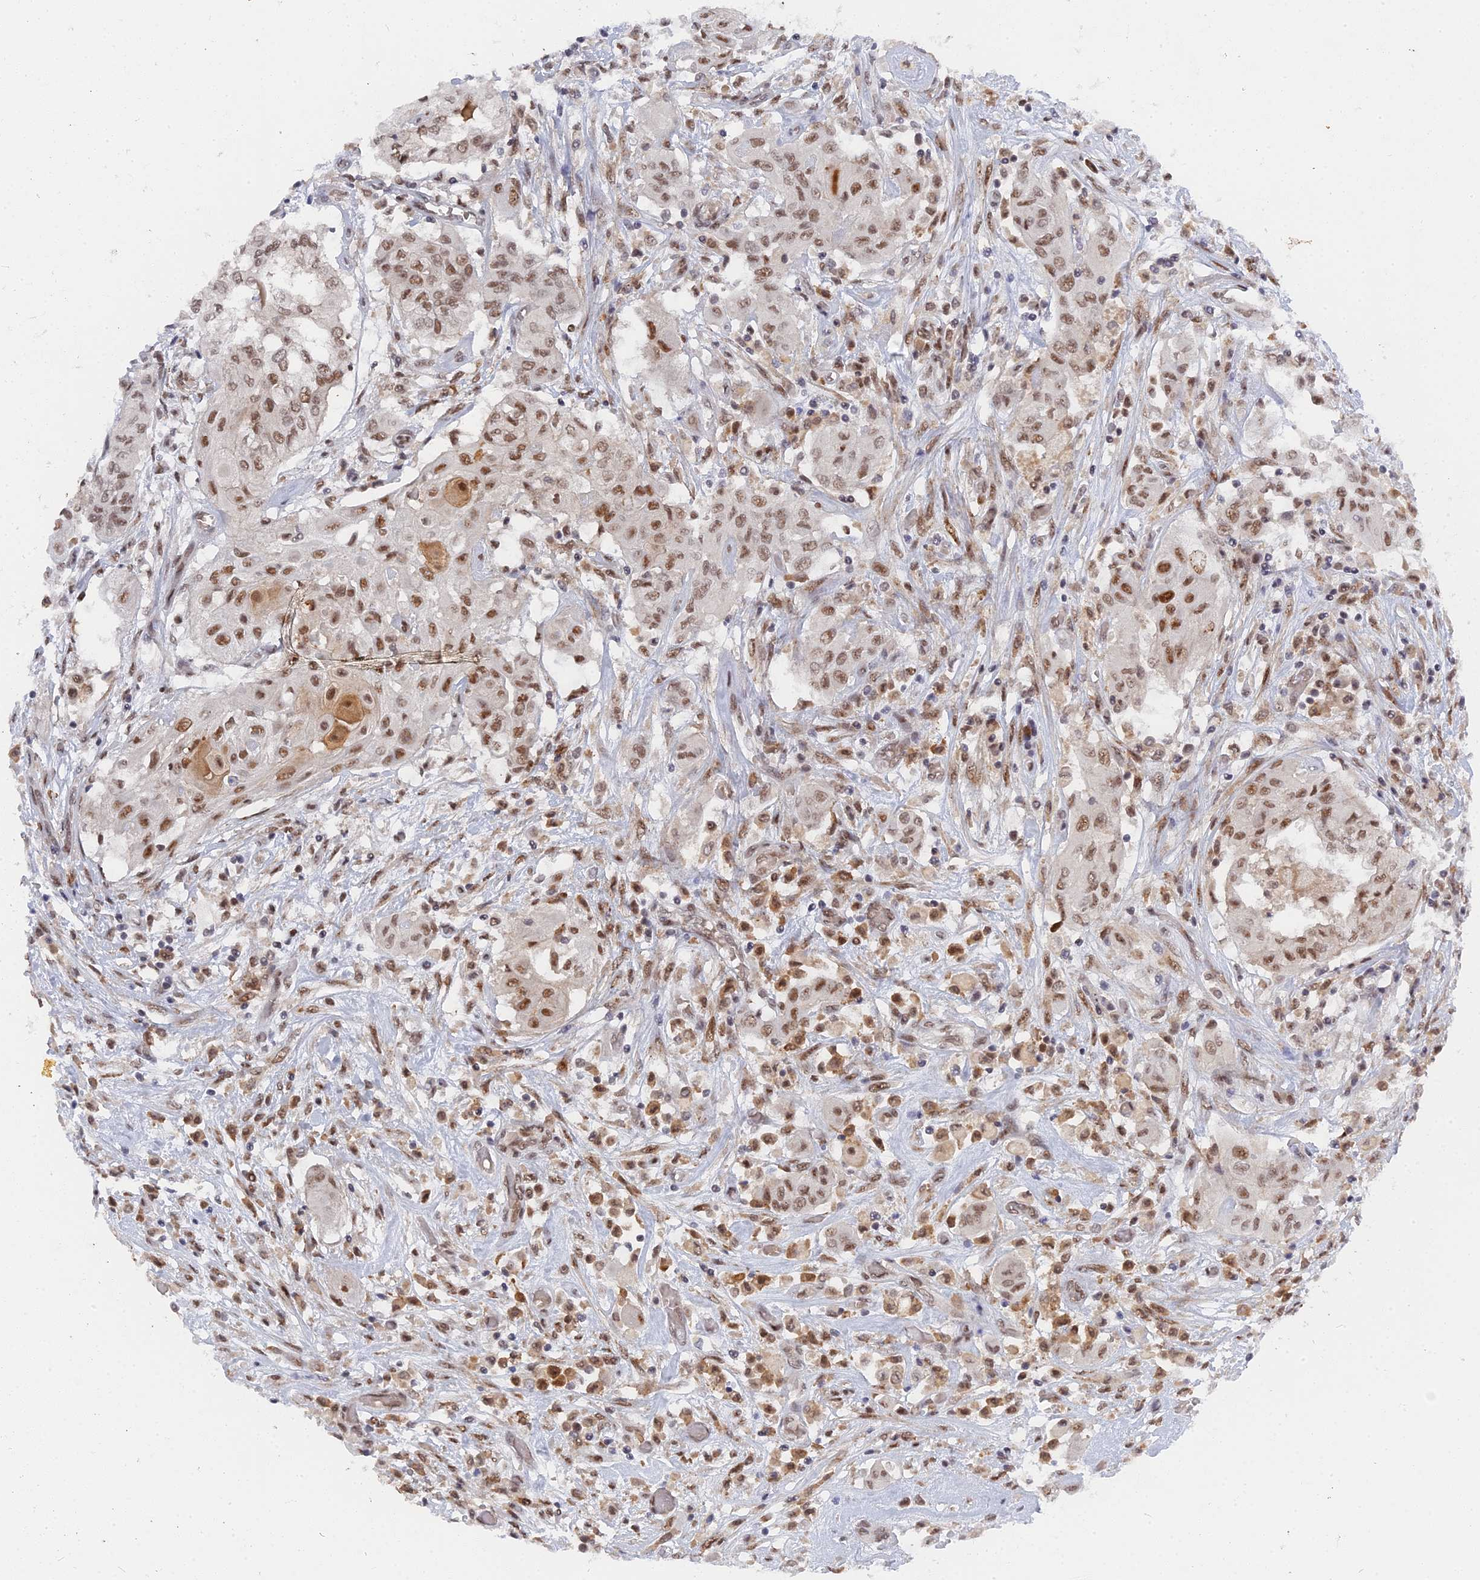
{"staining": {"intensity": "moderate", "quantity": ">75%", "location": "nuclear"}, "tissue": "thyroid cancer", "cell_type": "Tumor cells", "image_type": "cancer", "snomed": [{"axis": "morphology", "description": "Papillary adenocarcinoma, NOS"}, {"axis": "topography", "description": "Thyroid gland"}], "caption": "This histopathology image exhibits IHC staining of human thyroid cancer (papillary adenocarcinoma), with medium moderate nuclear expression in approximately >75% of tumor cells.", "gene": "CCDC85A", "patient": {"sex": "female", "age": 59}}